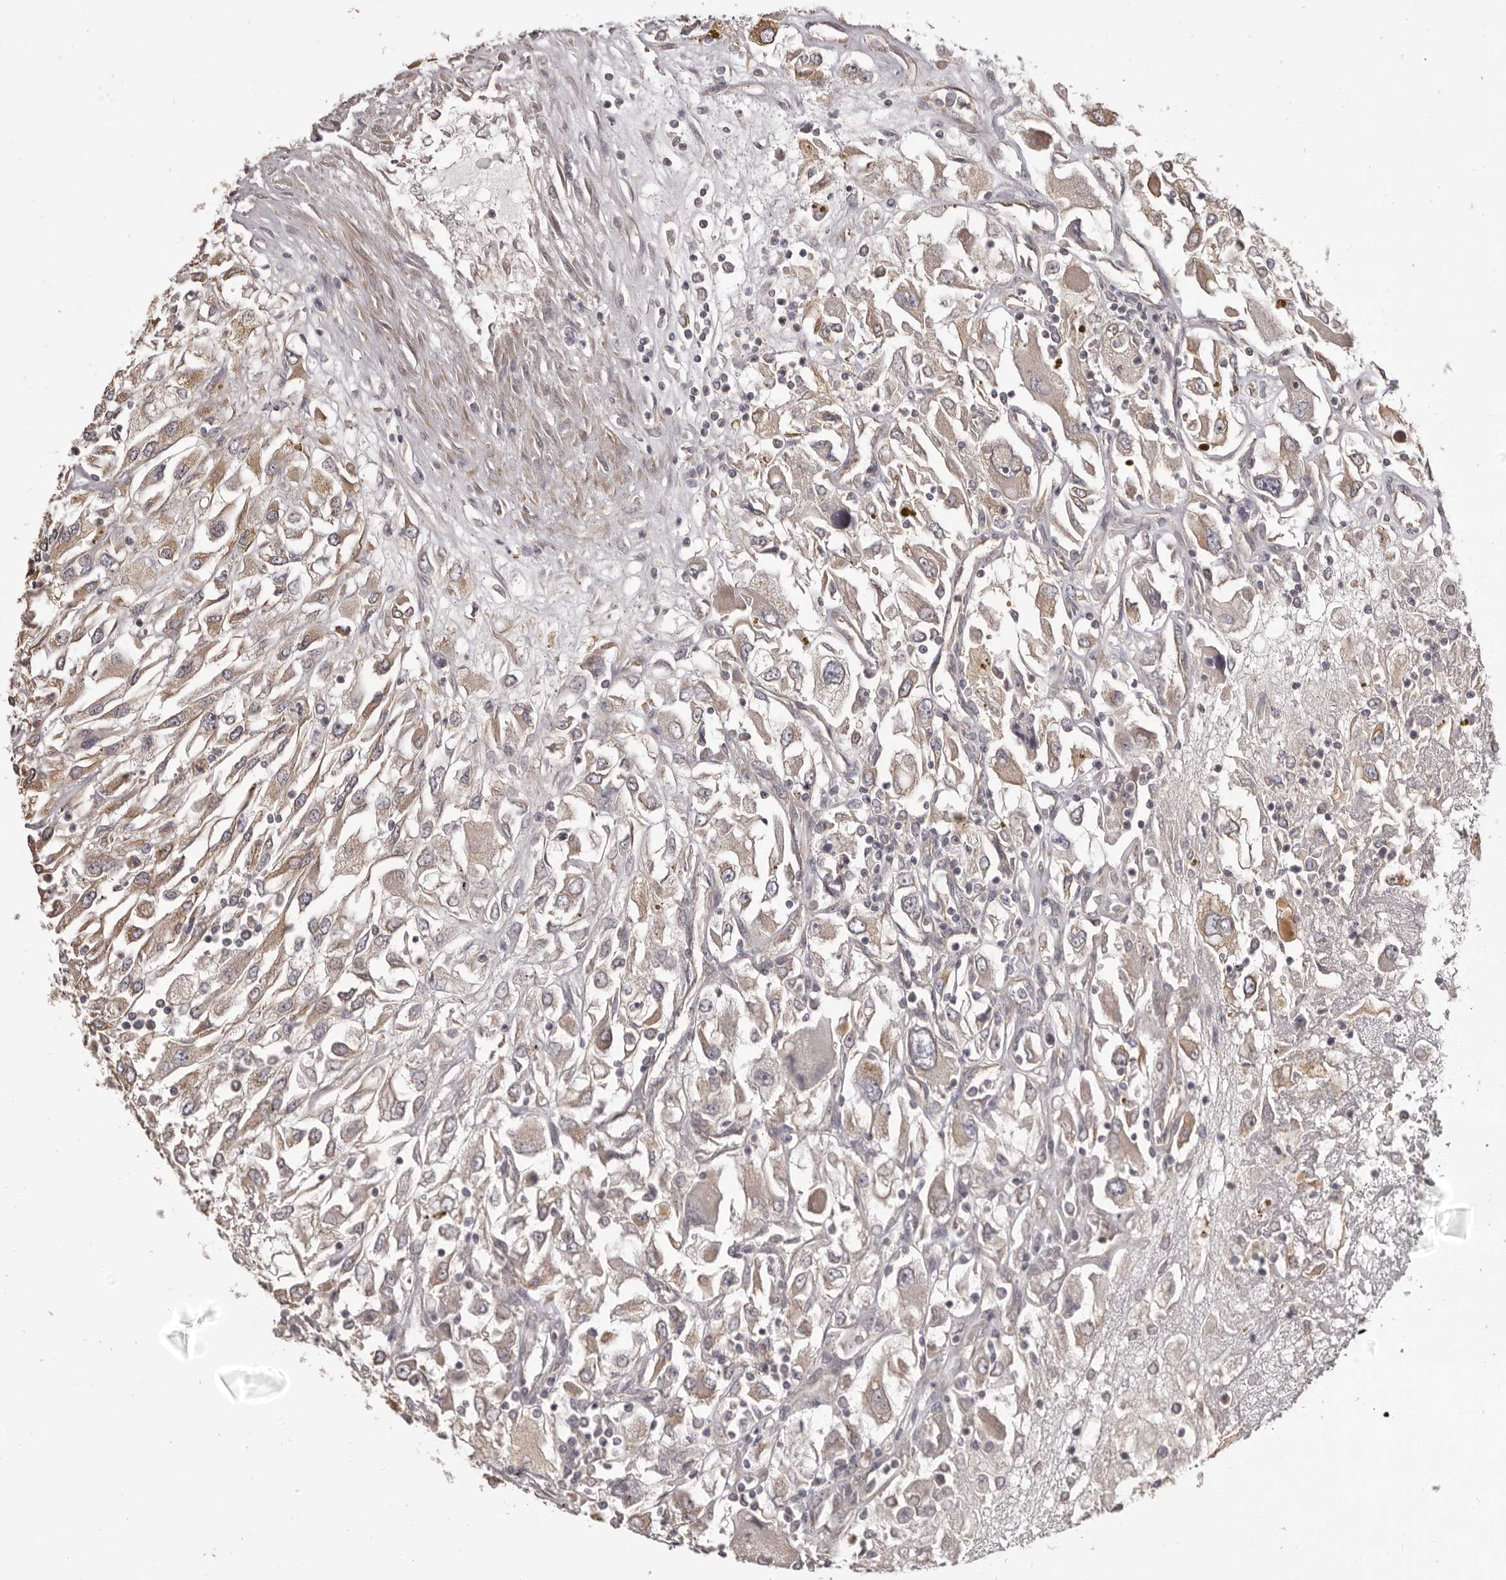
{"staining": {"intensity": "weak", "quantity": ">75%", "location": "cytoplasmic/membranous"}, "tissue": "renal cancer", "cell_type": "Tumor cells", "image_type": "cancer", "snomed": [{"axis": "morphology", "description": "Adenocarcinoma, NOS"}, {"axis": "topography", "description": "Kidney"}], "caption": "Immunohistochemical staining of renal adenocarcinoma displays low levels of weak cytoplasmic/membranous staining in approximately >75% of tumor cells.", "gene": "HRH1", "patient": {"sex": "female", "age": 52}}